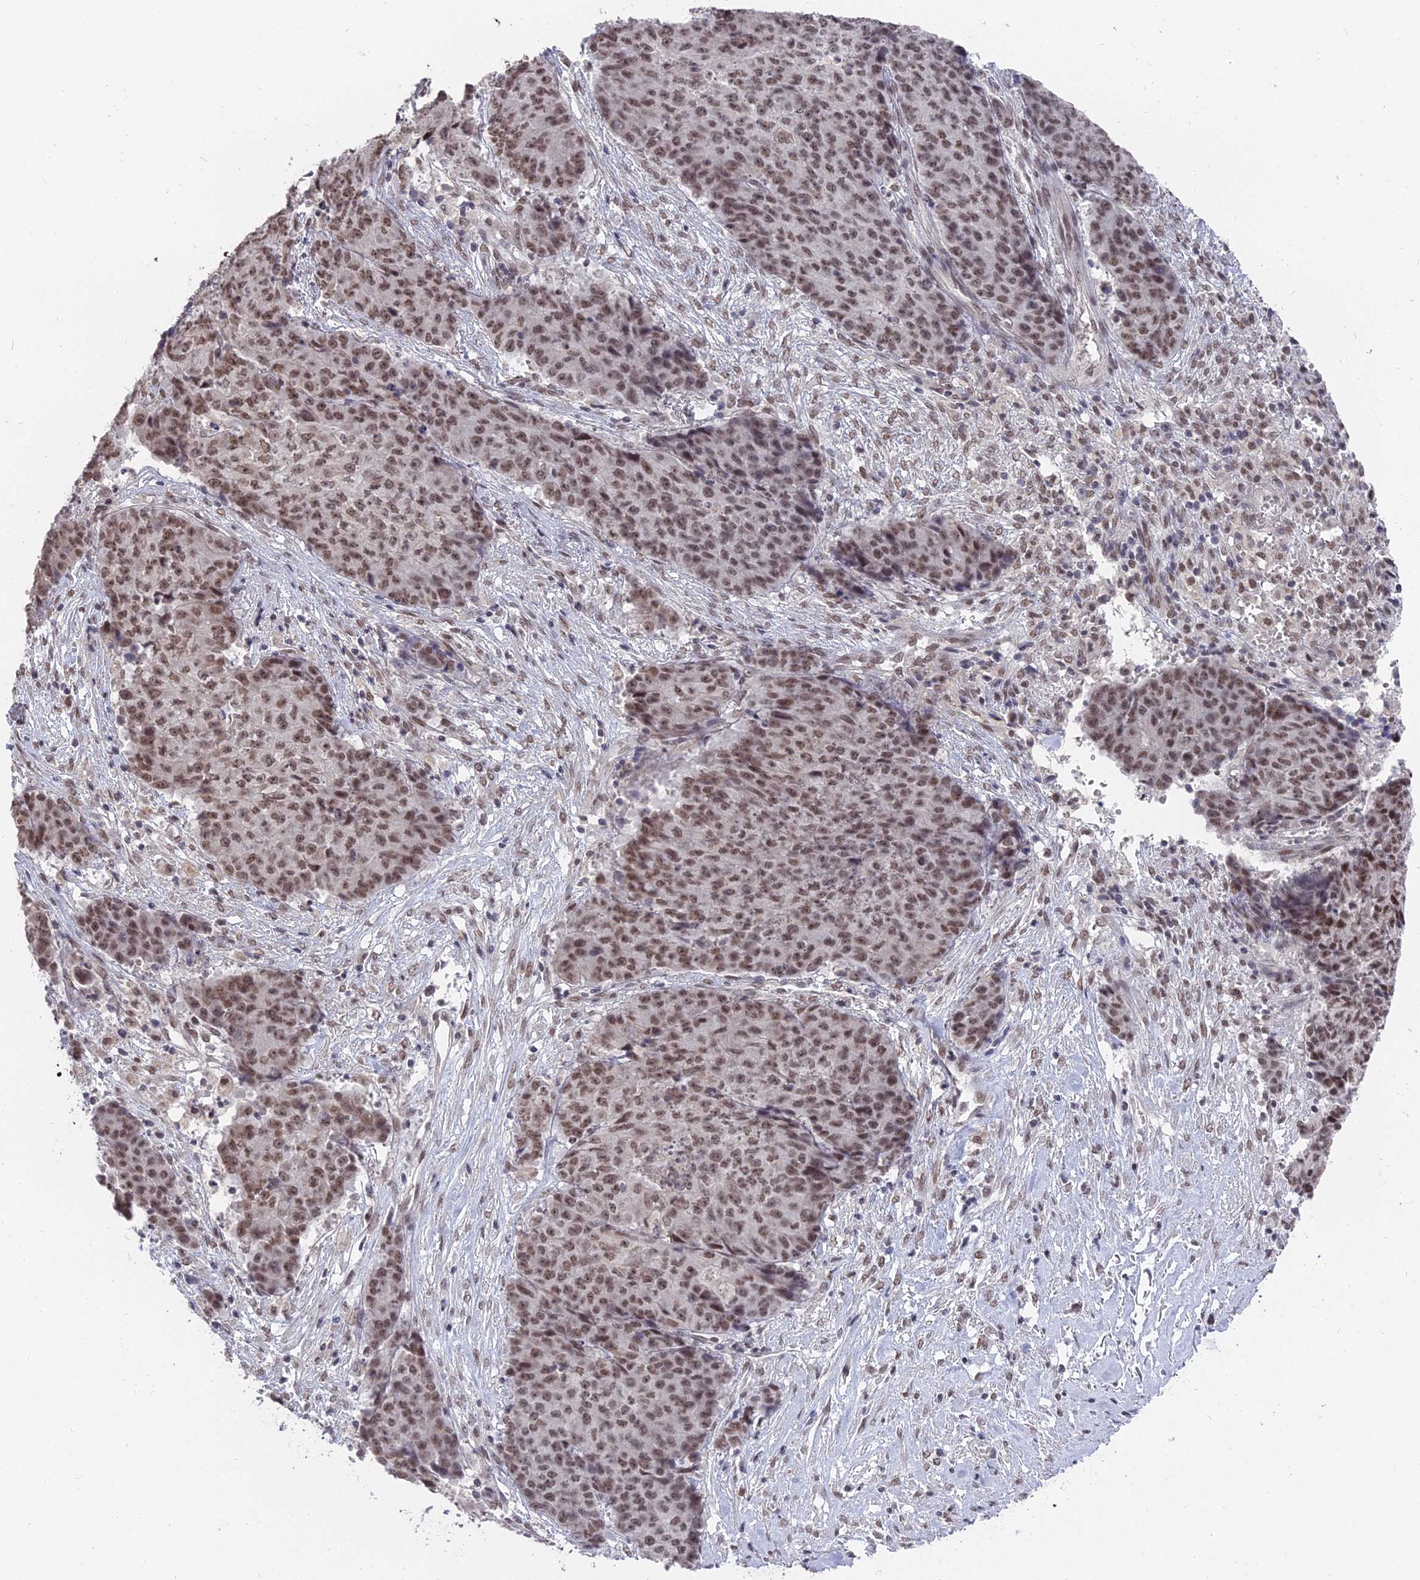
{"staining": {"intensity": "moderate", "quantity": ">75%", "location": "nuclear"}, "tissue": "ovarian cancer", "cell_type": "Tumor cells", "image_type": "cancer", "snomed": [{"axis": "morphology", "description": "Carcinoma, endometroid"}, {"axis": "topography", "description": "Ovary"}], "caption": "A photomicrograph showing moderate nuclear expression in approximately >75% of tumor cells in endometroid carcinoma (ovarian), as visualized by brown immunohistochemical staining.", "gene": "NR1H3", "patient": {"sex": "female", "age": 42}}